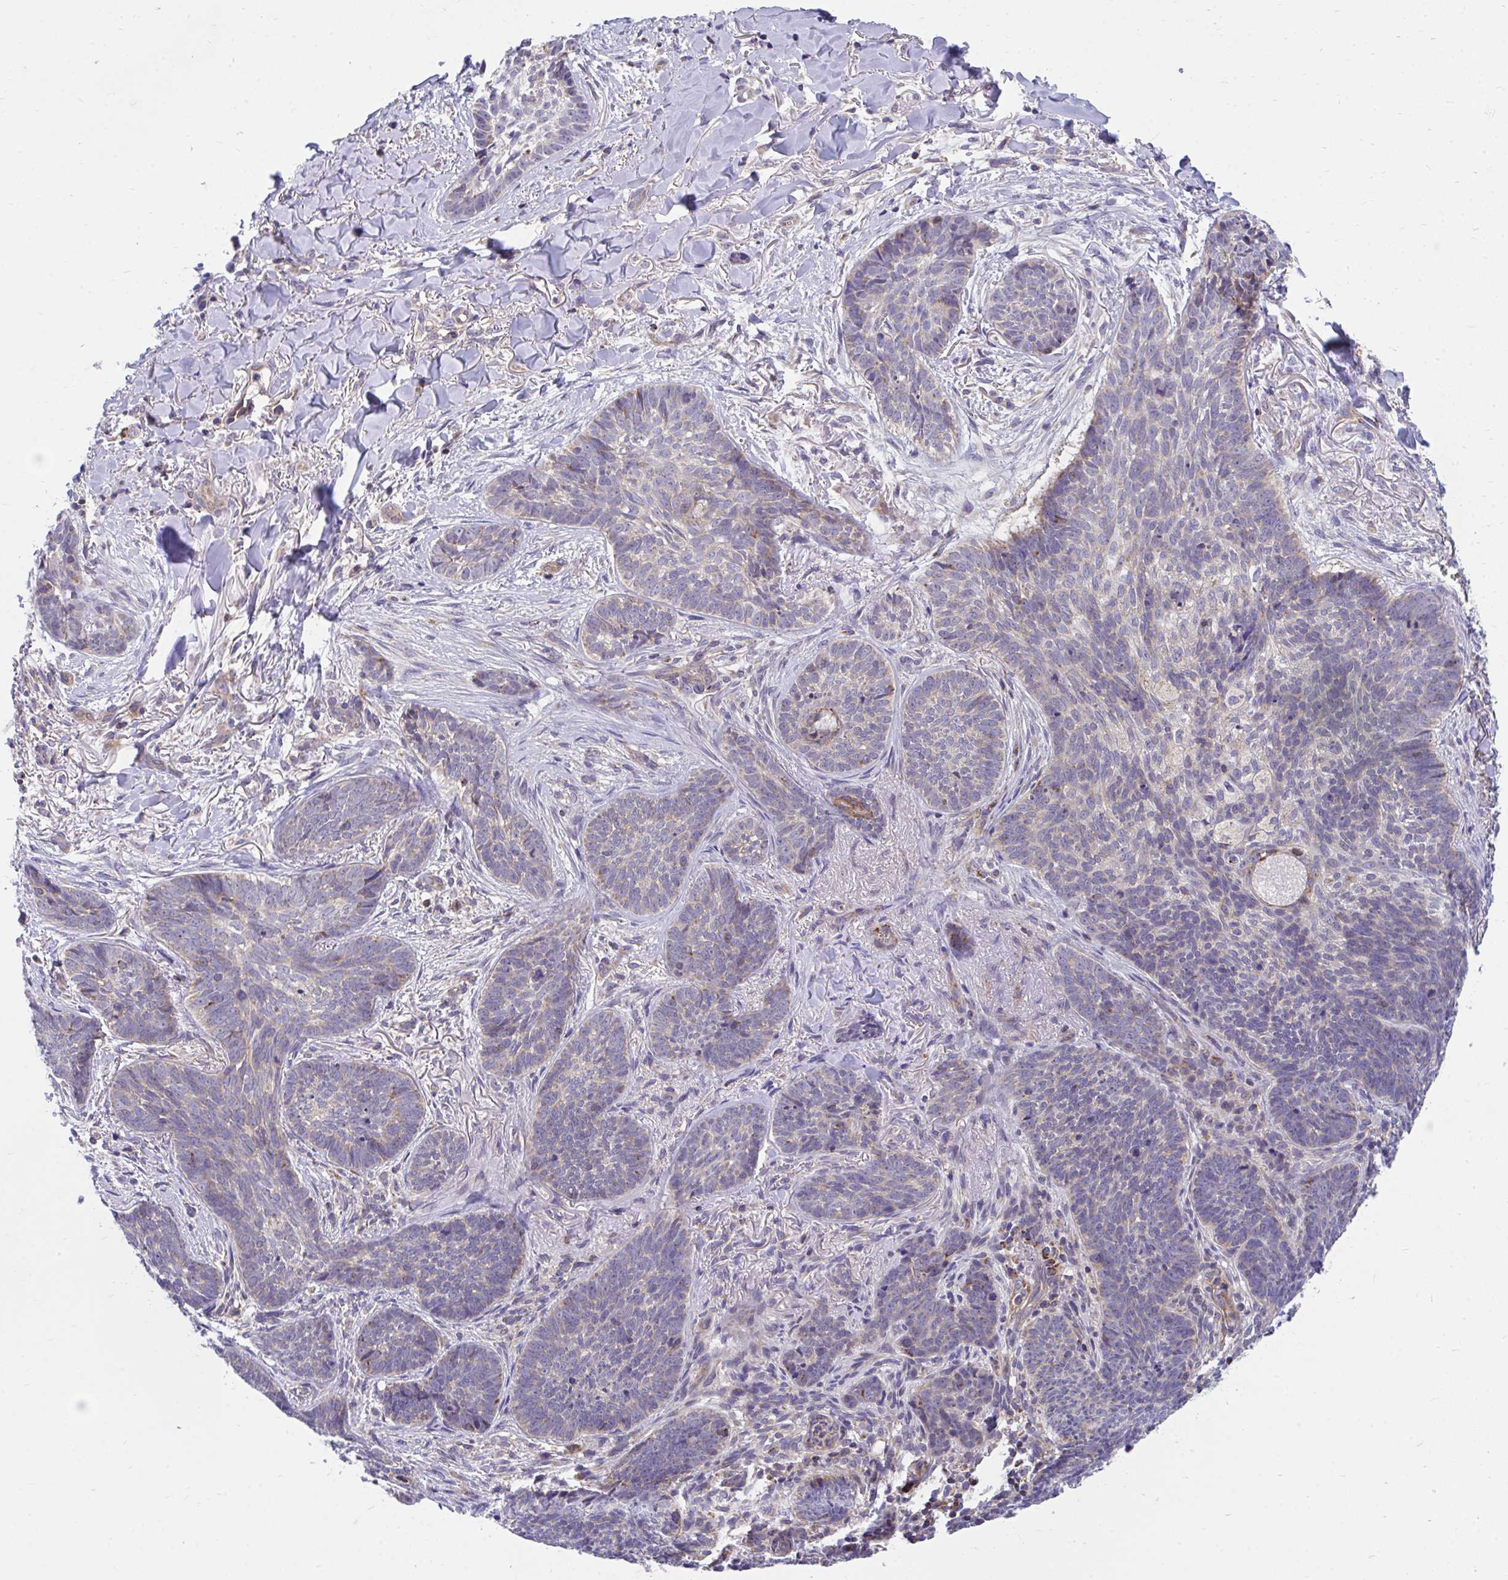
{"staining": {"intensity": "weak", "quantity": "<25%", "location": "cytoplasmic/membranous"}, "tissue": "skin cancer", "cell_type": "Tumor cells", "image_type": "cancer", "snomed": [{"axis": "morphology", "description": "Basal cell carcinoma"}, {"axis": "topography", "description": "Skin"}, {"axis": "topography", "description": "Skin of face"}], "caption": "High power microscopy histopathology image of an immunohistochemistry (IHC) photomicrograph of basal cell carcinoma (skin), revealing no significant positivity in tumor cells.", "gene": "FHIP1B", "patient": {"sex": "male", "age": 88}}